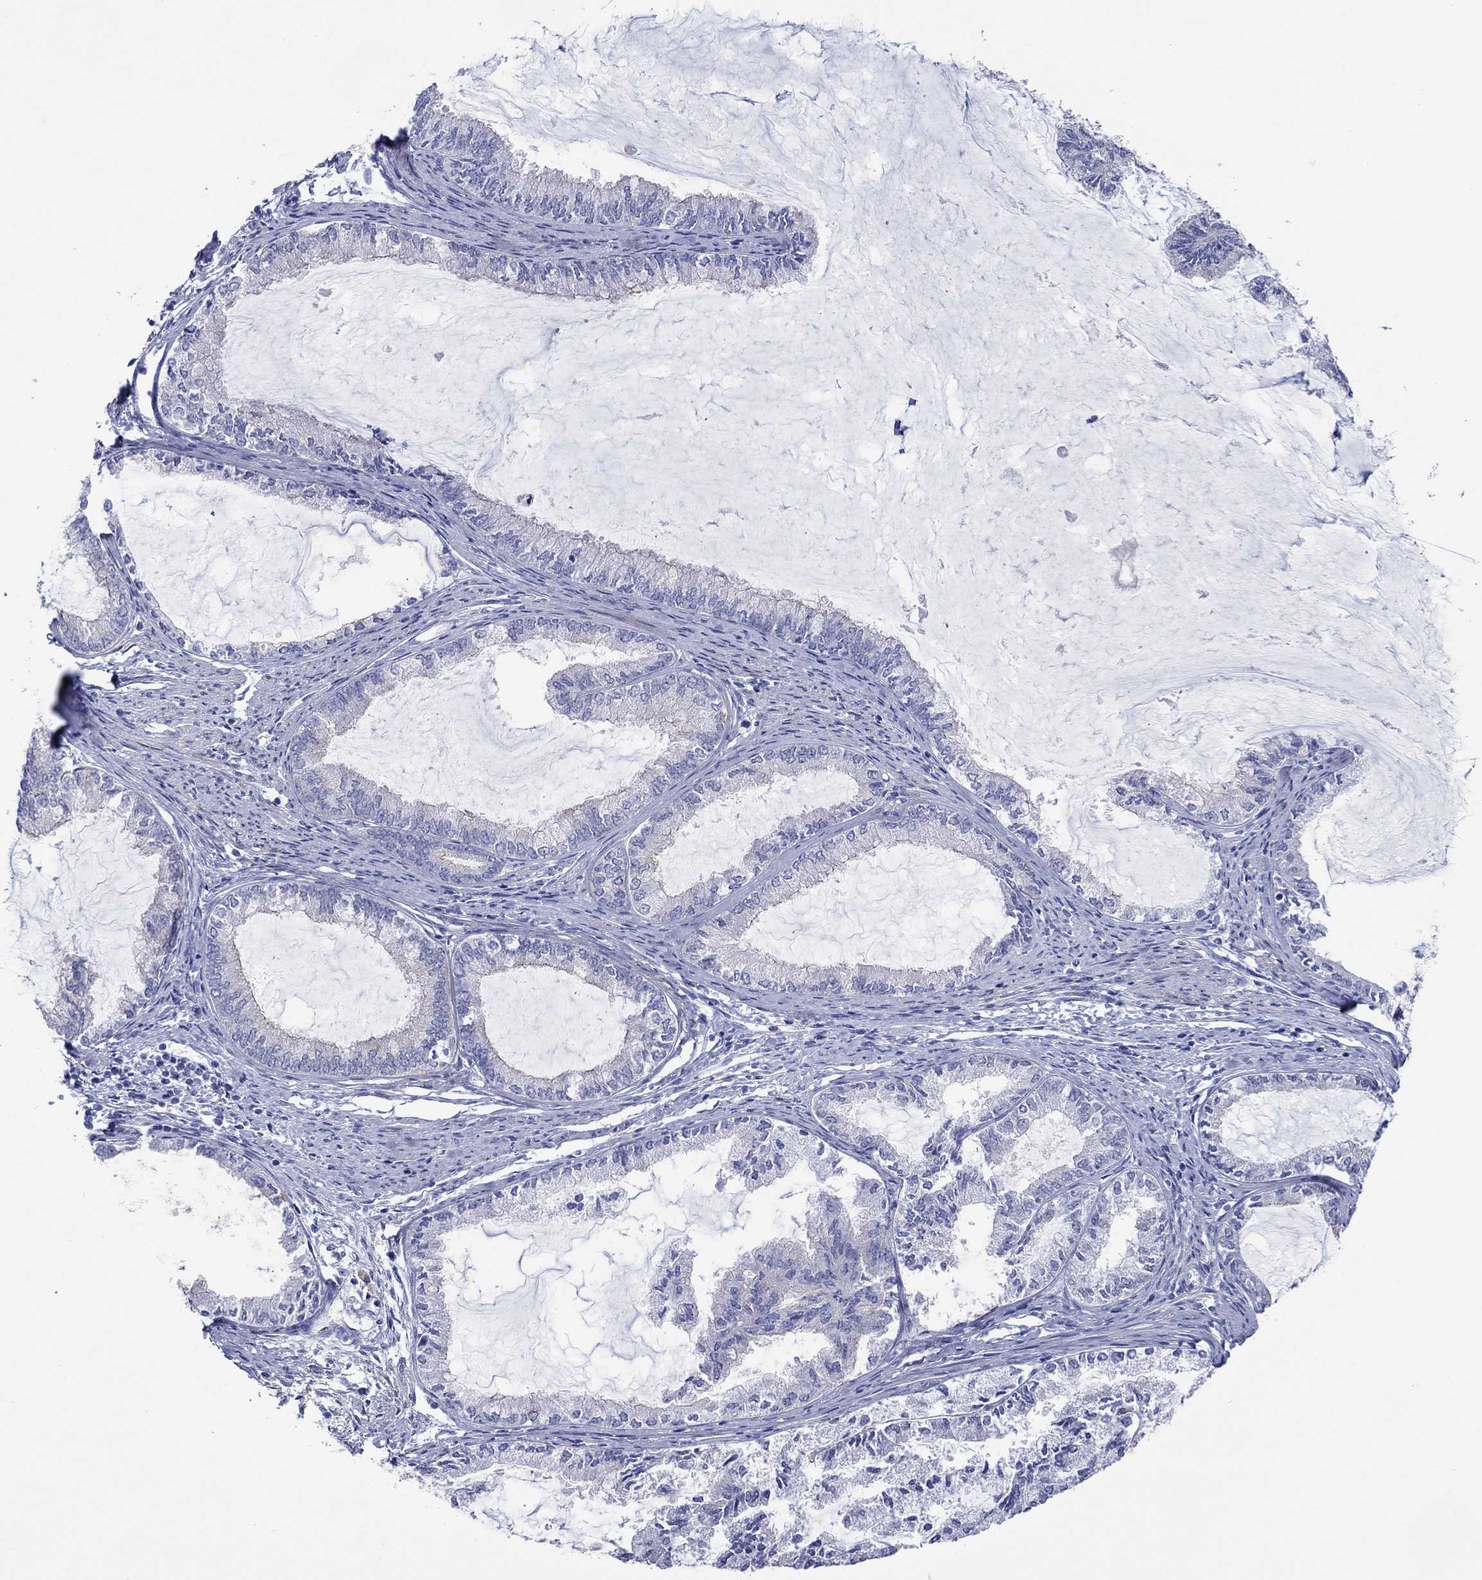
{"staining": {"intensity": "negative", "quantity": "none", "location": "none"}, "tissue": "endometrial cancer", "cell_type": "Tumor cells", "image_type": "cancer", "snomed": [{"axis": "morphology", "description": "Adenocarcinoma, NOS"}, {"axis": "topography", "description": "Endometrium"}], "caption": "Immunohistochemistry (IHC) of endometrial cancer shows no positivity in tumor cells. (Brightfield microscopy of DAB (3,3'-diaminobenzidine) IHC at high magnification).", "gene": "TPRN", "patient": {"sex": "female", "age": 86}}